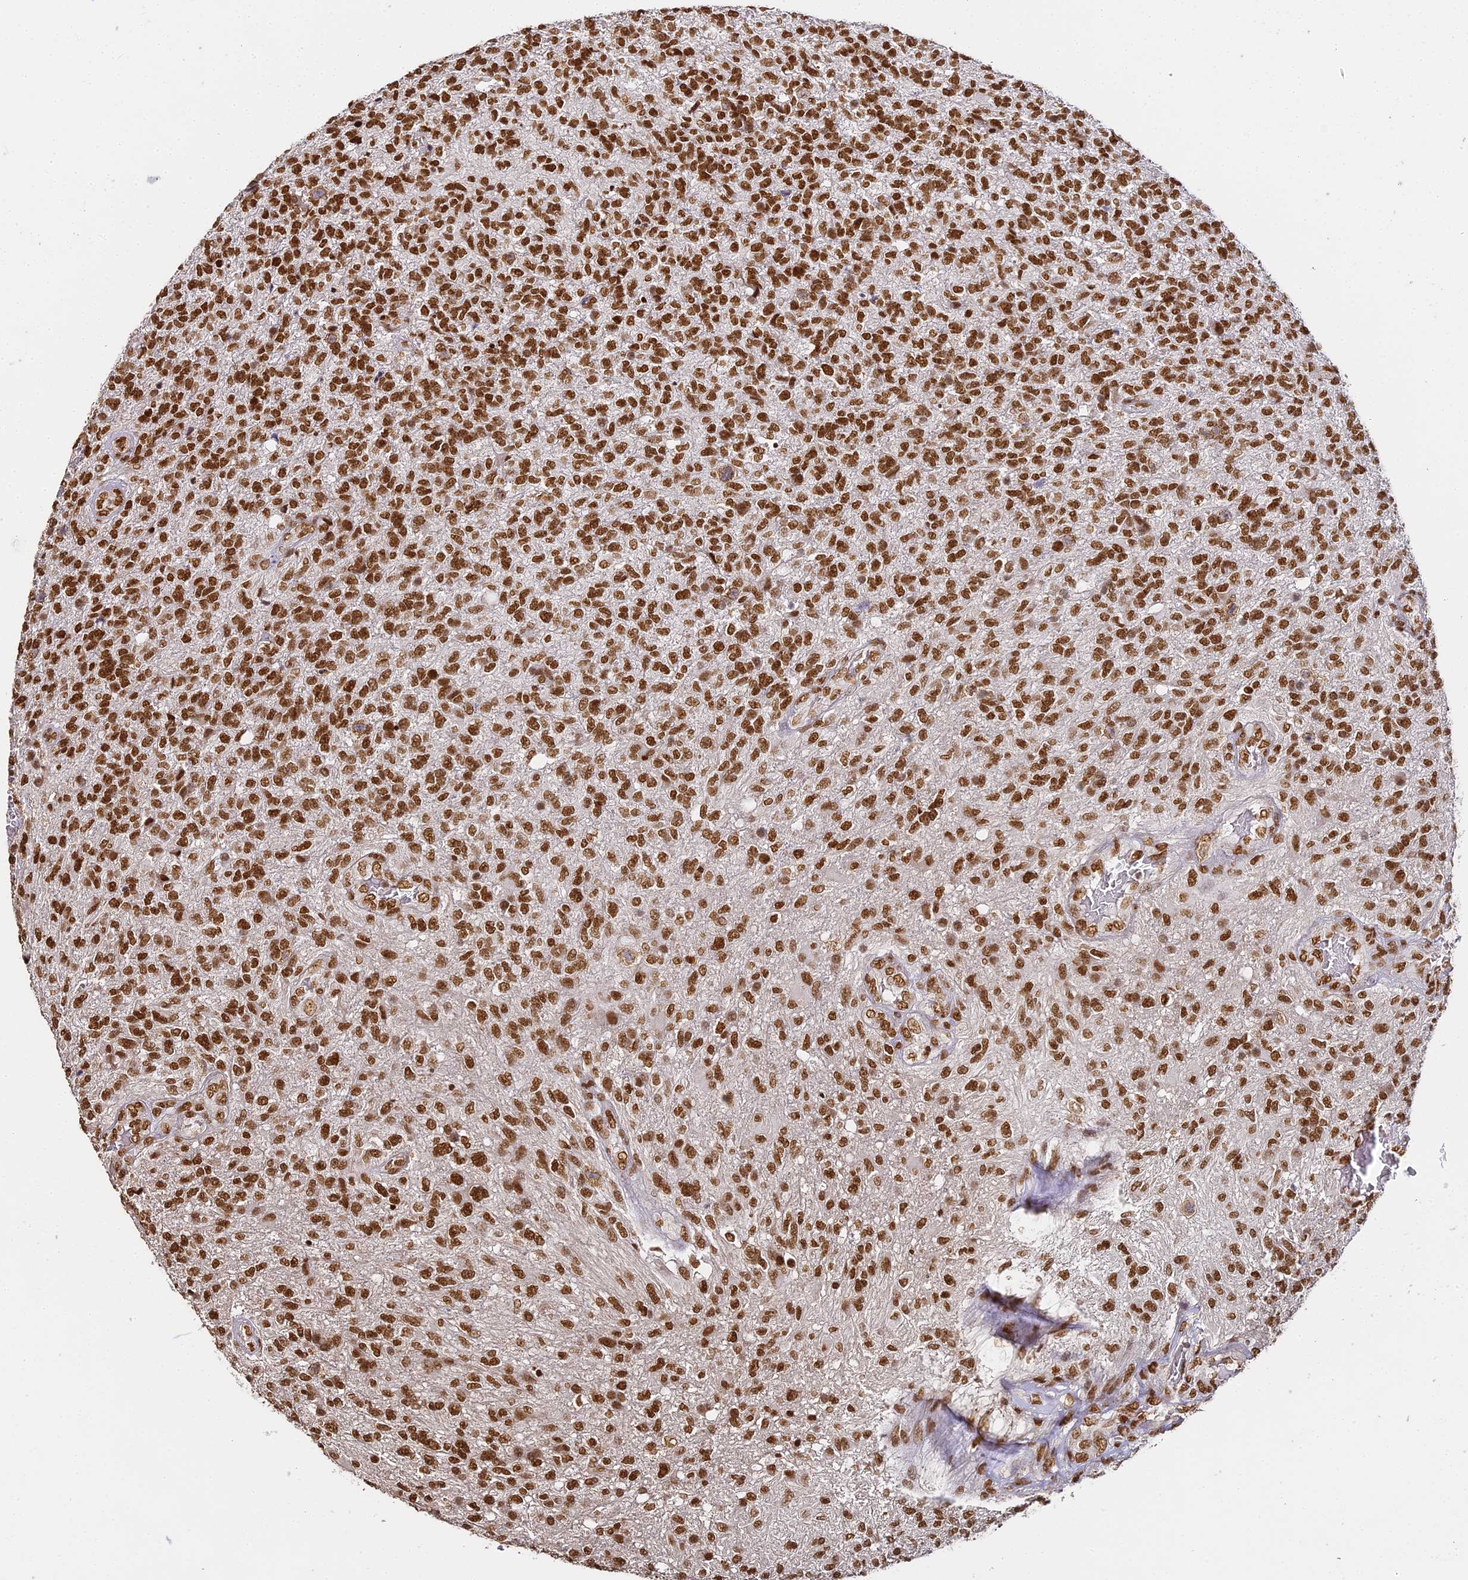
{"staining": {"intensity": "strong", "quantity": ">75%", "location": "nuclear"}, "tissue": "glioma", "cell_type": "Tumor cells", "image_type": "cancer", "snomed": [{"axis": "morphology", "description": "Glioma, malignant, High grade"}, {"axis": "topography", "description": "Brain"}], "caption": "A photomicrograph of human malignant high-grade glioma stained for a protein shows strong nuclear brown staining in tumor cells.", "gene": "HNRNPA1", "patient": {"sex": "male", "age": 56}}